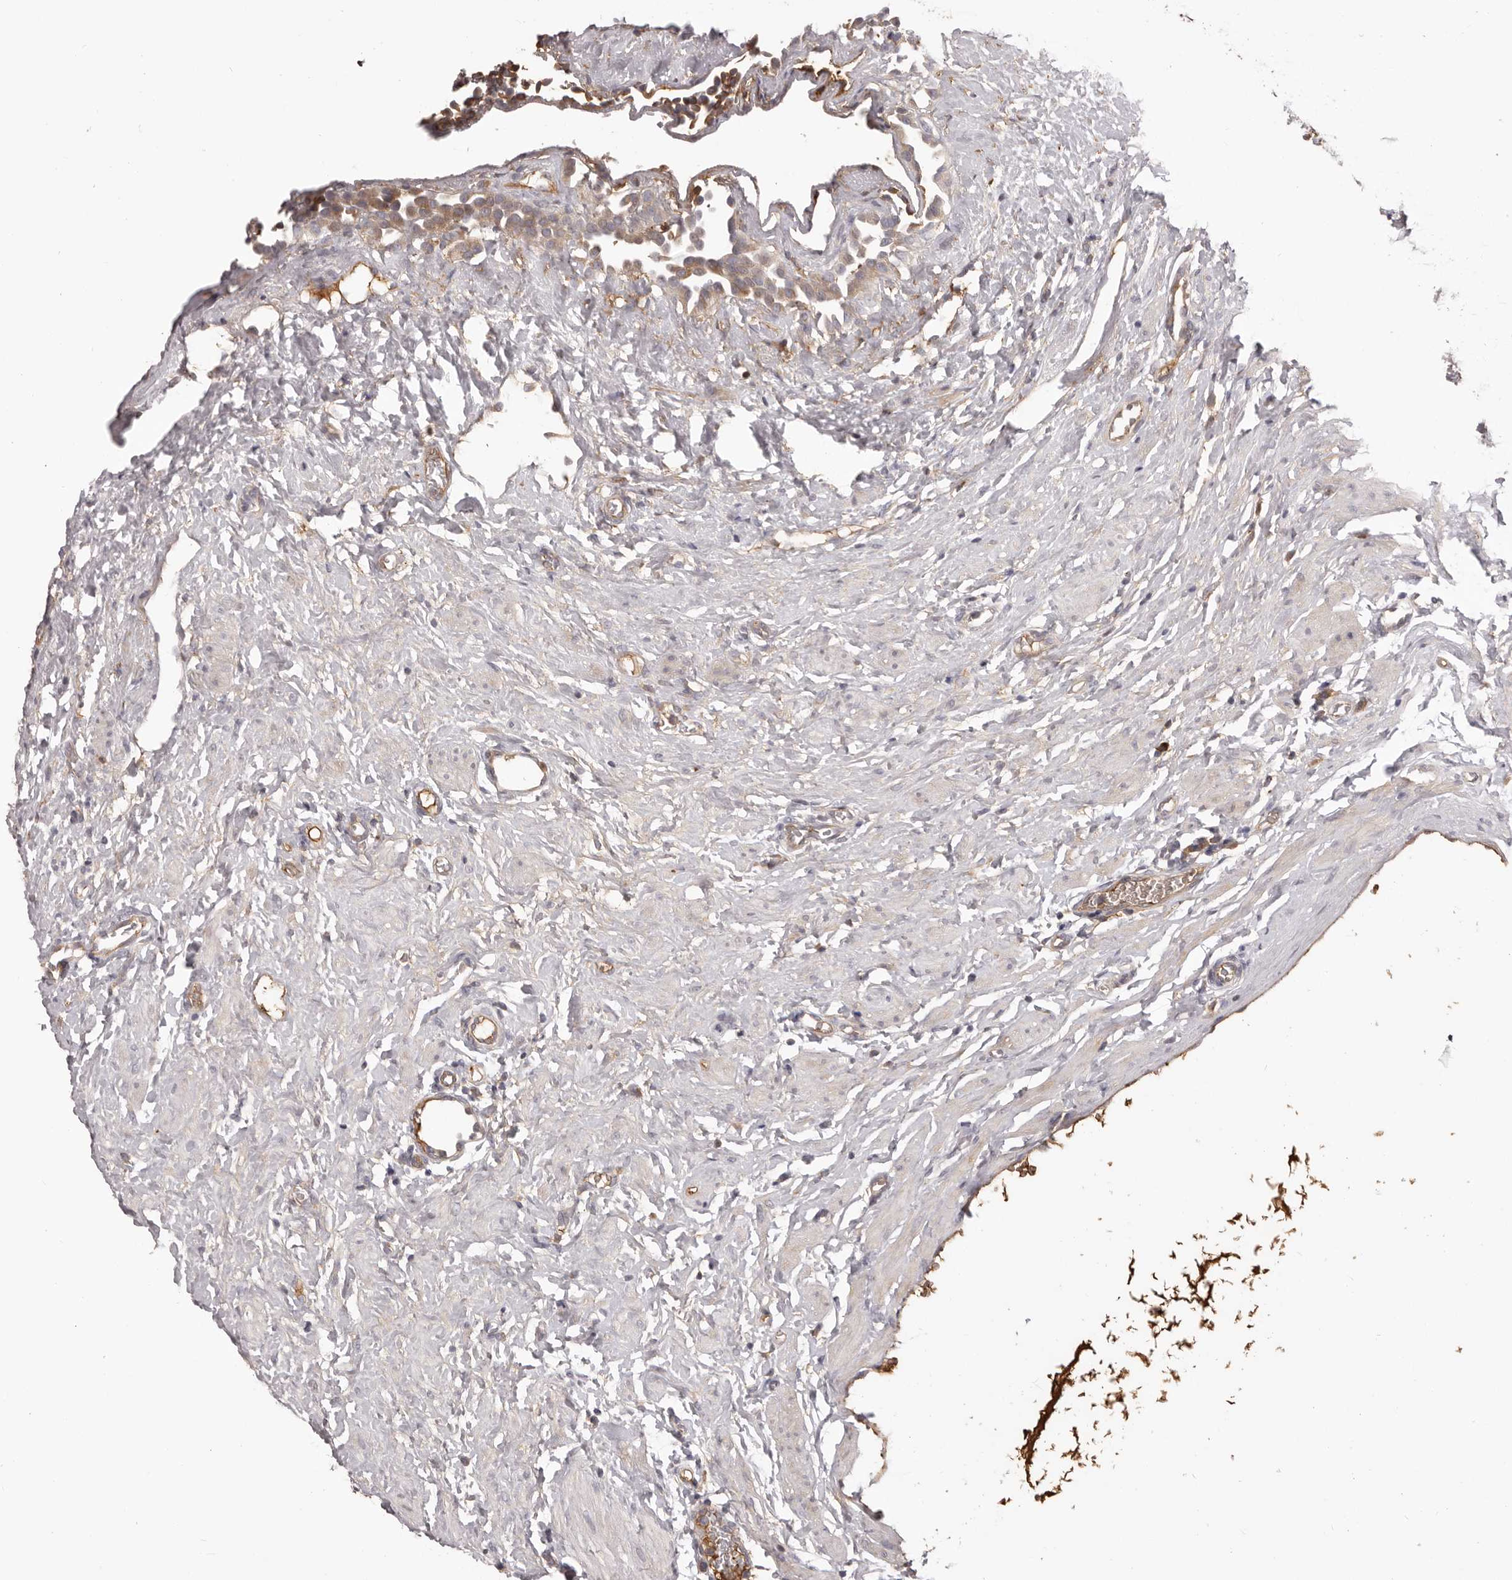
{"staining": {"intensity": "negative", "quantity": "none", "location": "none"}, "tissue": "ovary", "cell_type": "Ovarian stroma cells", "image_type": "normal", "snomed": [{"axis": "morphology", "description": "Normal tissue, NOS"}, {"axis": "morphology", "description": "Cyst, NOS"}, {"axis": "topography", "description": "Ovary"}], "caption": "DAB (3,3'-diaminobenzidine) immunohistochemical staining of normal human ovary exhibits no significant expression in ovarian stroma cells.", "gene": "OTUD3", "patient": {"sex": "female", "age": 33}}